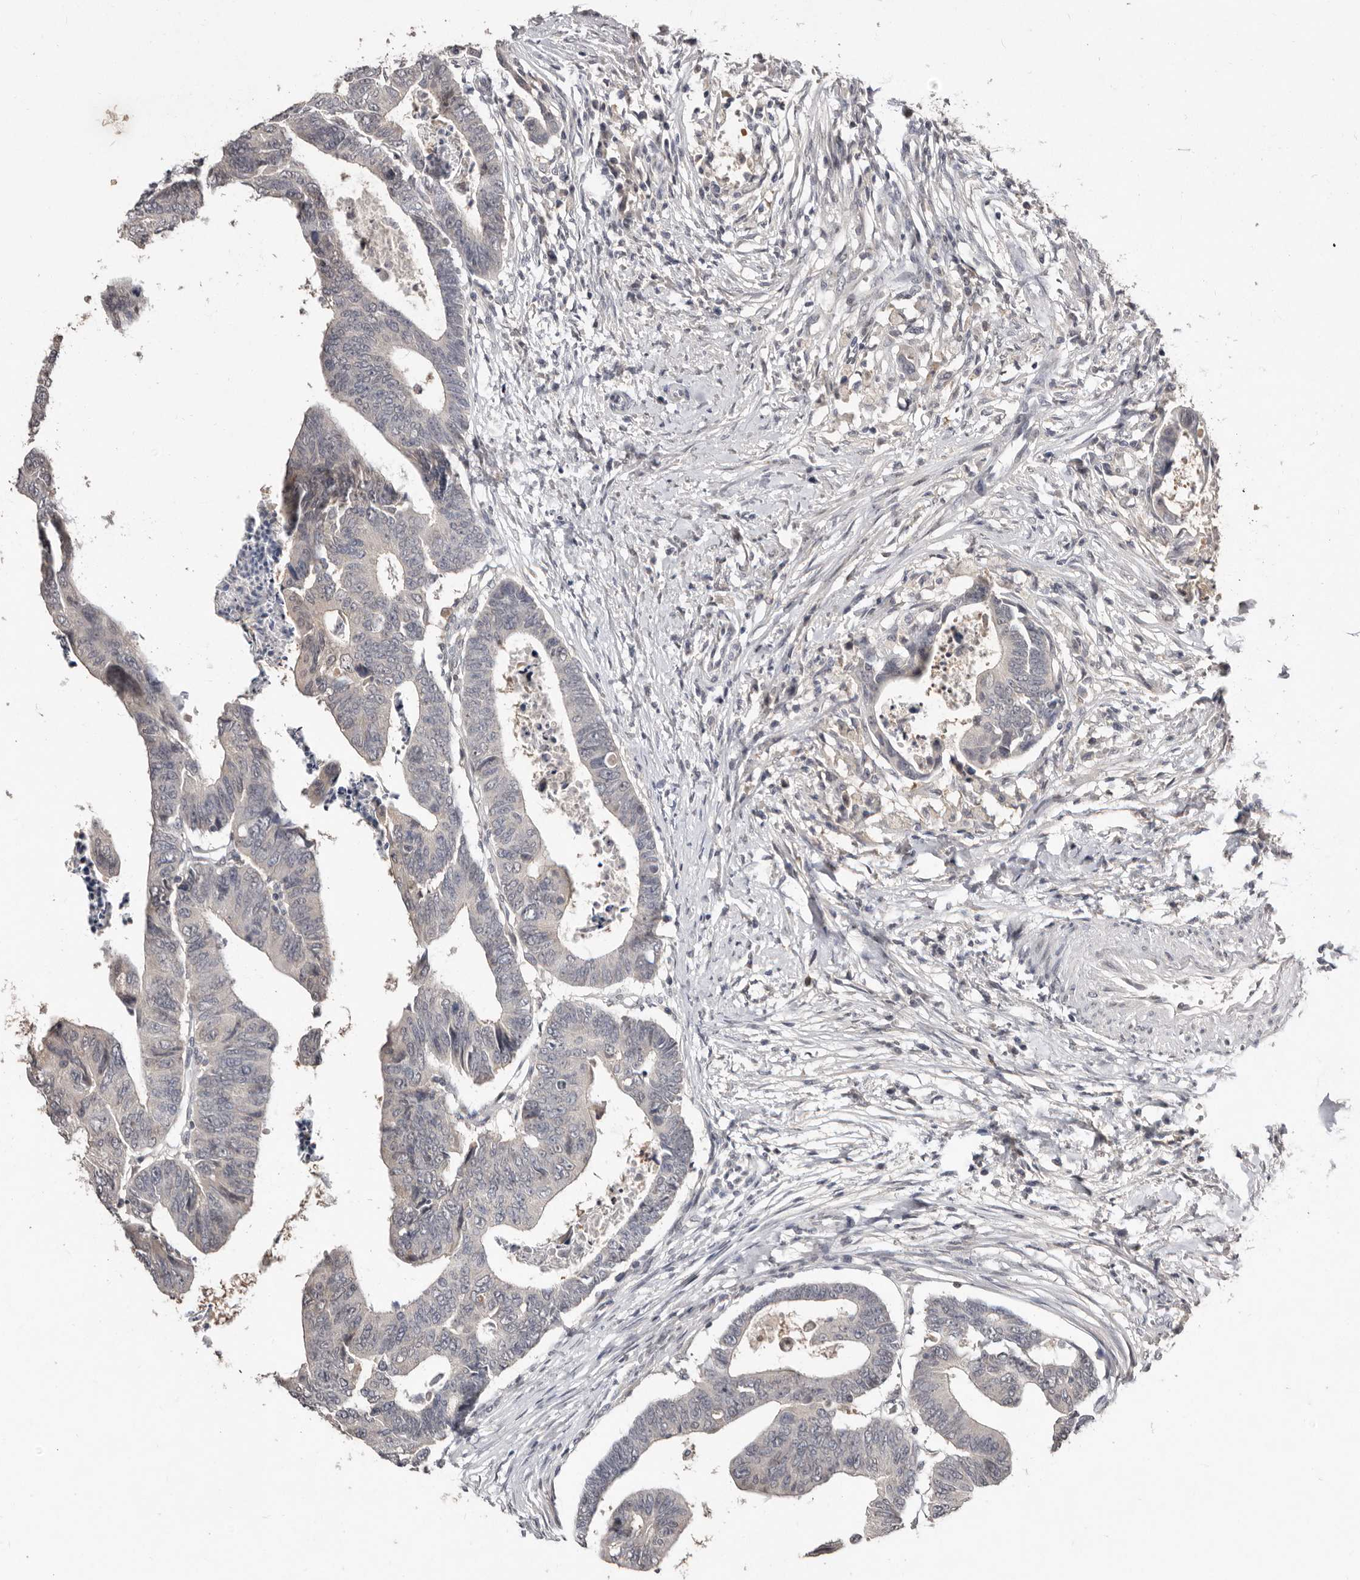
{"staining": {"intensity": "negative", "quantity": "none", "location": "none"}, "tissue": "colorectal cancer", "cell_type": "Tumor cells", "image_type": "cancer", "snomed": [{"axis": "morphology", "description": "Adenocarcinoma, NOS"}, {"axis": "topography", "description": "Rectum"}], "caption": "Immunohistochemical staining of human colorectal adenocarcinoma shows no significant staining in tumor cells.", "gene": "SULT1E1", "patient": {"sex": "female", "age": 65}}